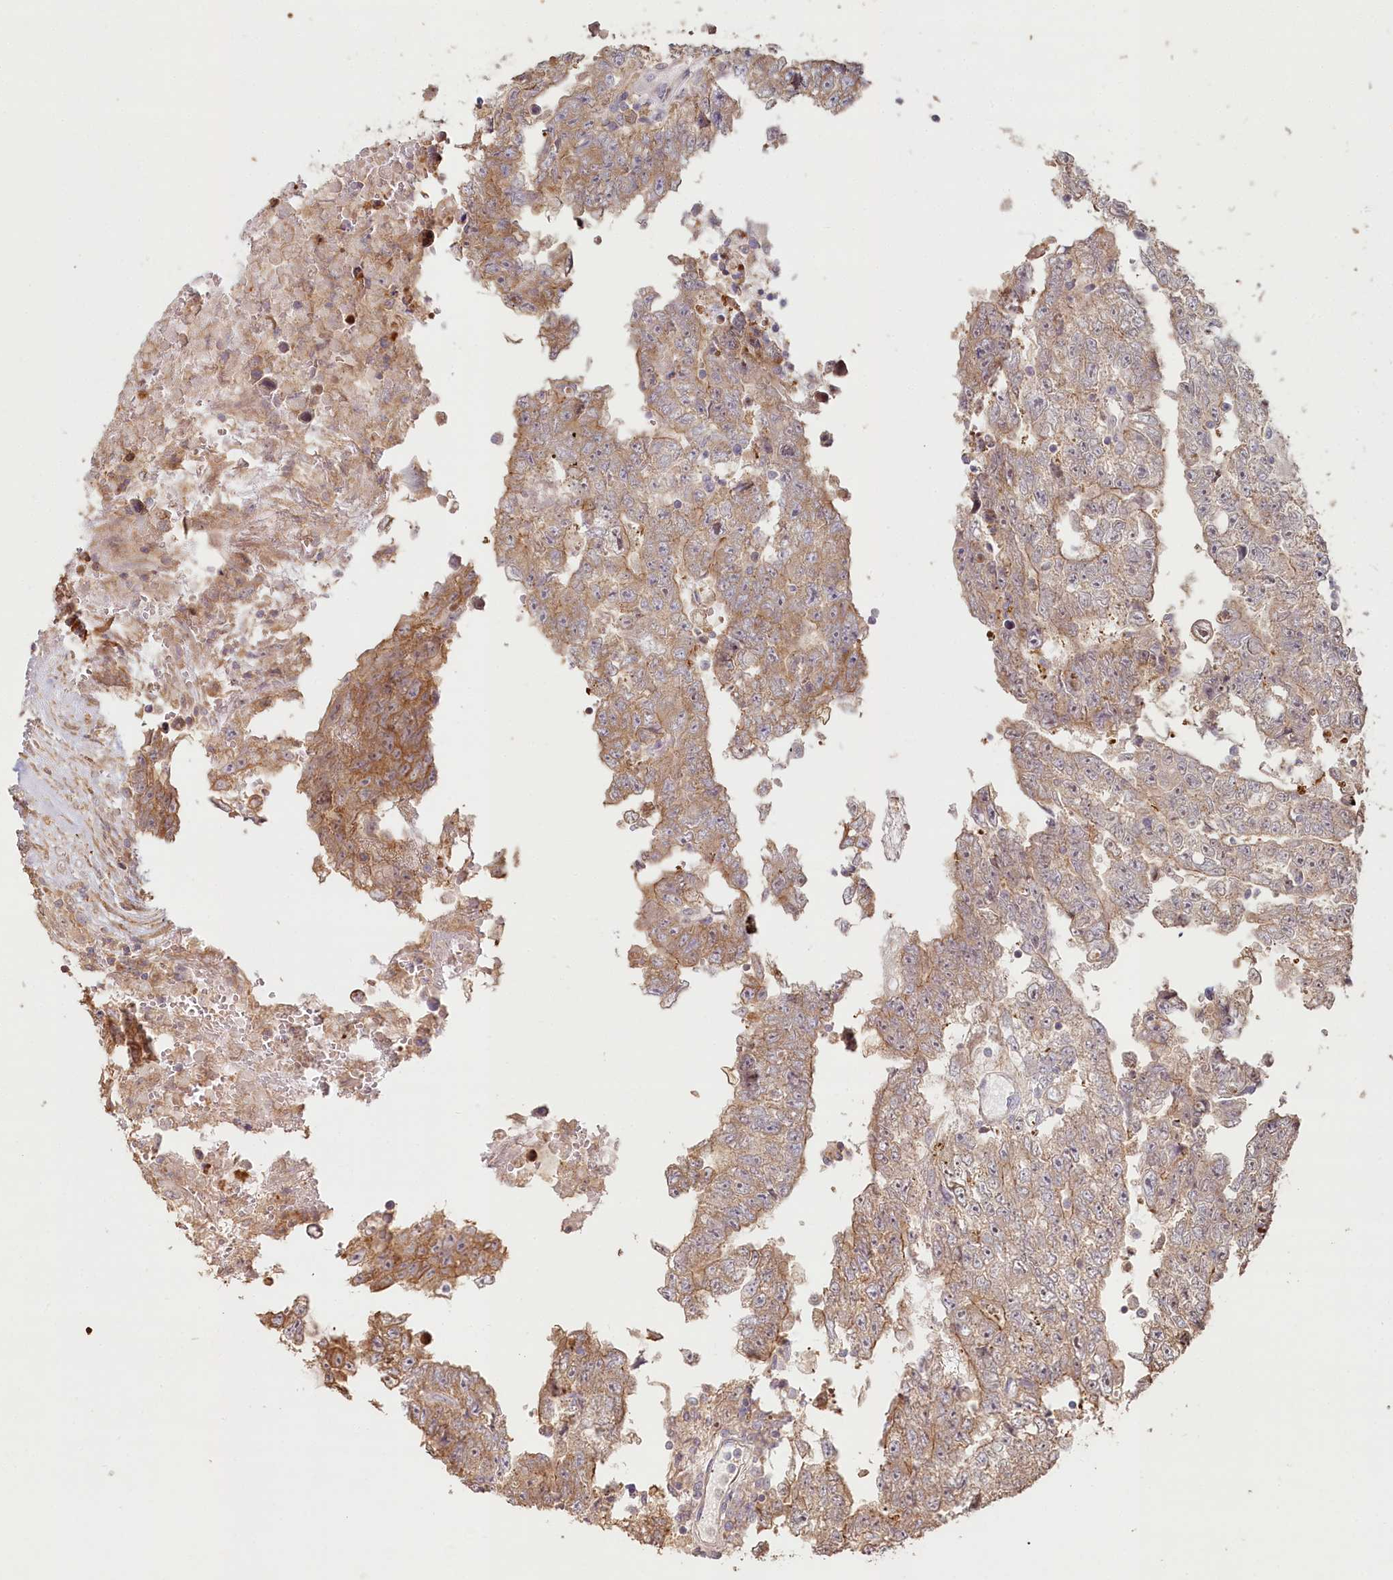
{"staining": {"intensity": "moderate", "quantity": "<25%", "location": "cytoplasmic/membranous"}, "tissue": "testis cancer", "cell_type": "Tumor cells", "image_type": "cancer", "snomed": [{"axis": "morphology", "description": "Carcinoma, Embryonal, NOS"}, {"axis": "topography", "description": "Testis"}], "caption": "High-power microscopy captured an immunohistochemistry photomicrograph of testis embryonal carcinoma, revealing moderate cytoplasmic/membranous positivity in about <25% of tumor cells.", "gene": "HAL", "patient": {"sex": "male", "age": 25}}